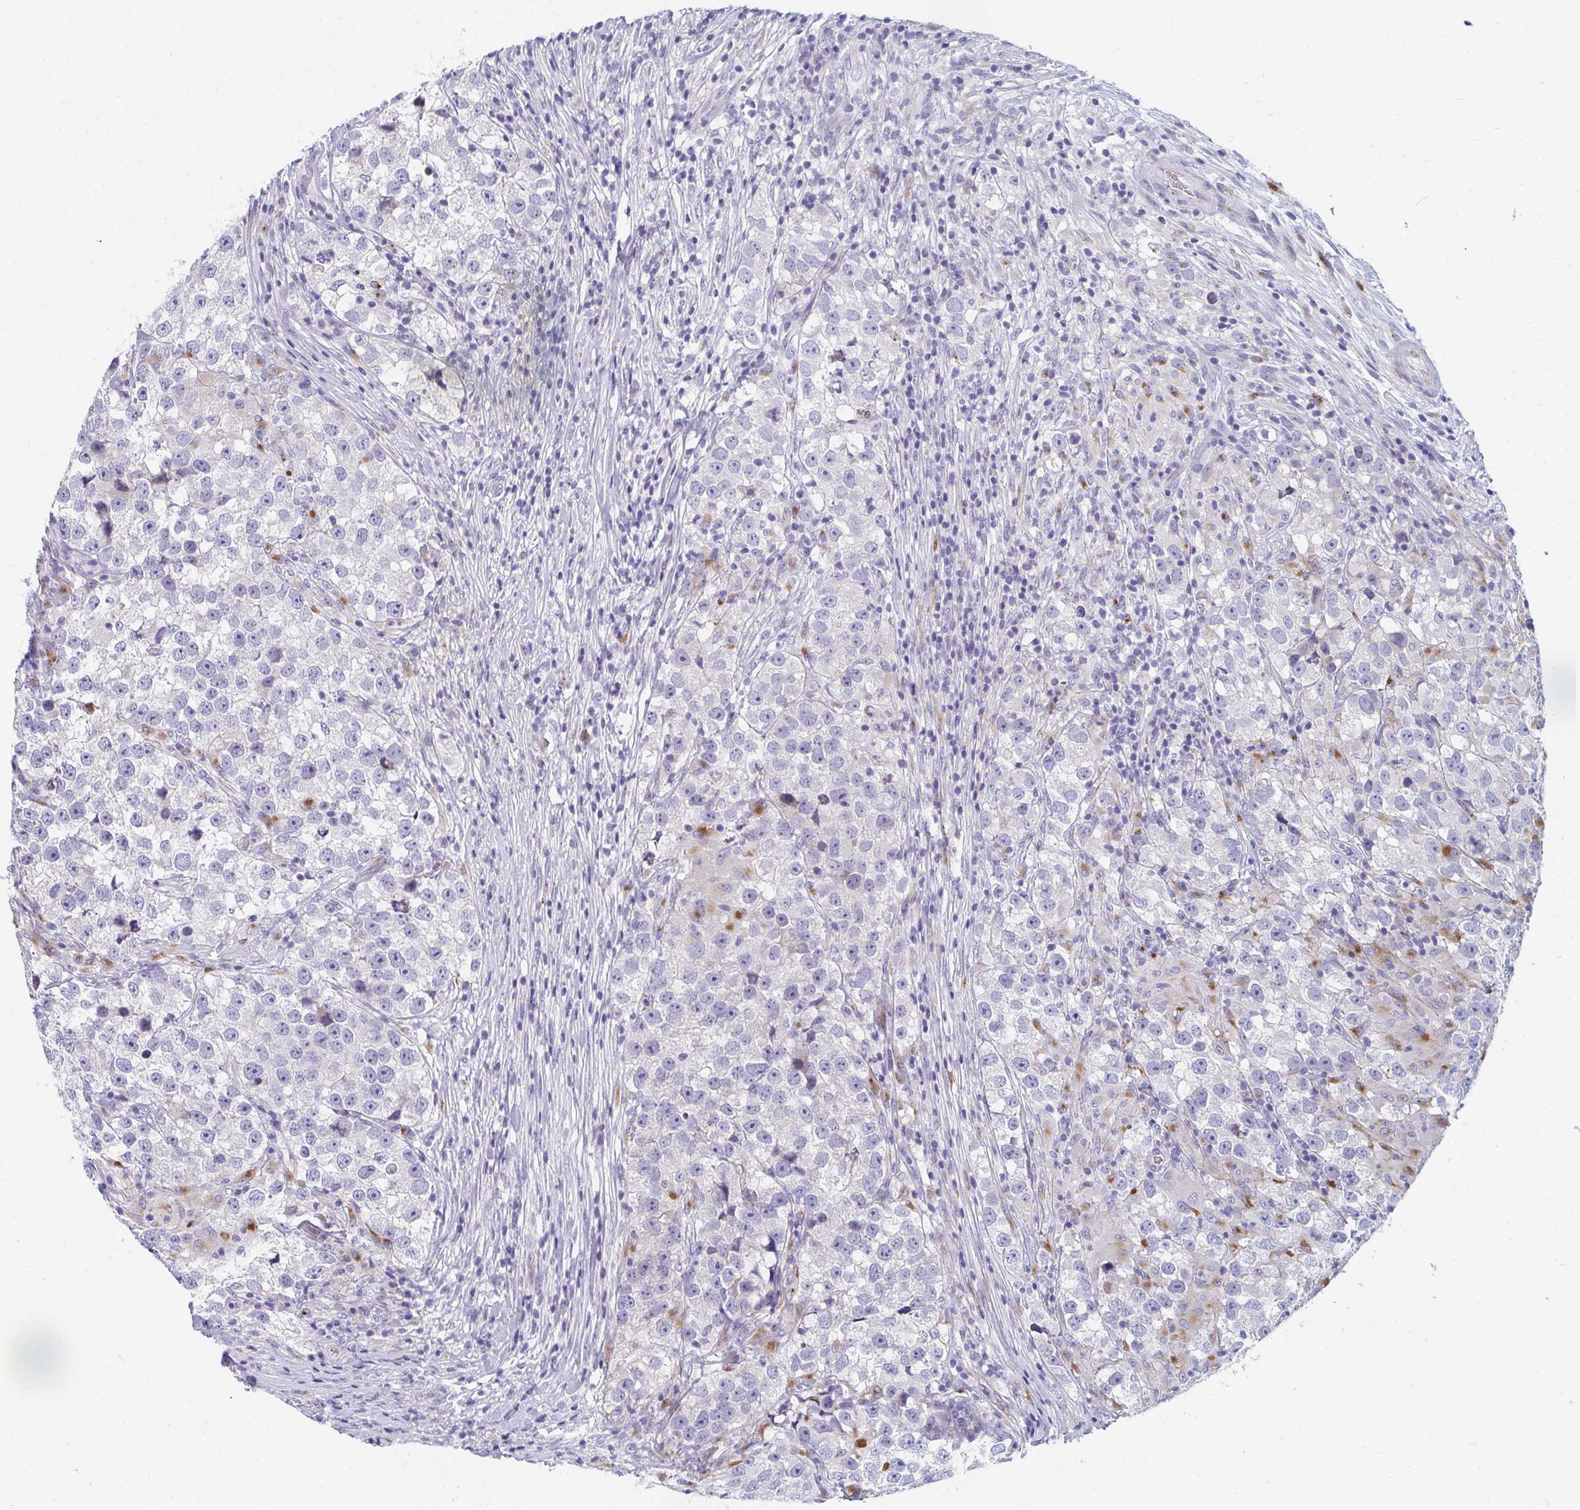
{"staining": {"intensity": "negative", "quantity": "none", "location": "none"}, "tissue": "testis cancer", "cell_type": "Tumor cells", "image_type": "cancer", "snomed": [{"axis": "morphology", "description": "Seminoma, NOS"}, {"axis": "topography", "description": "Testis"}], "caption": "High magnification brightfield microscopy of testis seminoma stained with DAB (3,3'-diaminobenzidine) (brown) and counterstained with hematoxylin (blue): tumor cells show no significant expression.", "gene": "EIF1AD", "patient": {"sex": "male", "age": 46}}